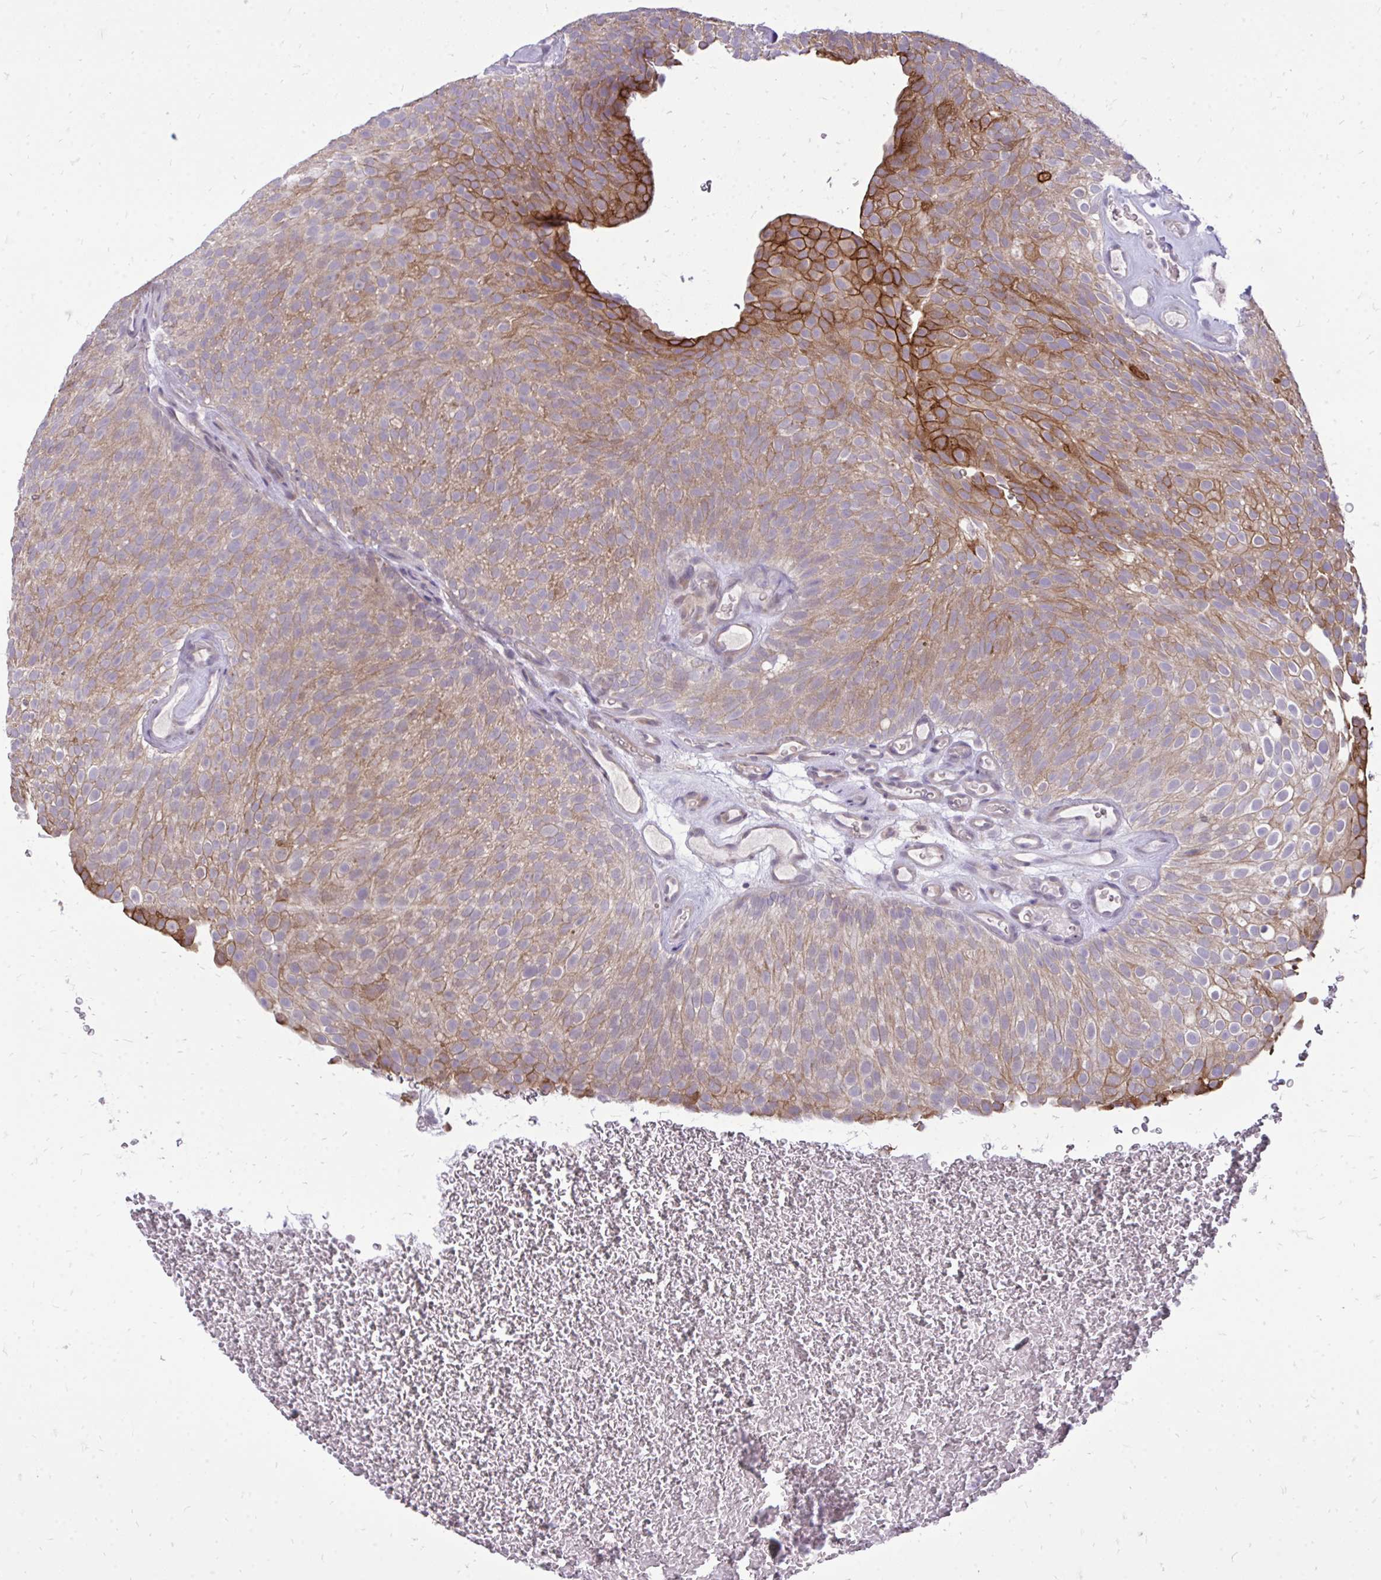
{"staining": {"intensity": "moderate", "quantity": ">75%", "location": "cytoplasmic/membranous"}, "tissue": "urothelial cancer", "cell_type": "Tumor cells", "image_type": "cancer", "snomed": [{"axis": "morphology", "description": "Urothelial carcinoma, Low grade"}, {"axis": "topography", "description": "Urinary bladder"}], "caption": "Urothelial cancer was stained to show a protein in brown. There is medium levels of moderate cytoplasmic/membranous staining in about >75% of tumor cells.", "gene": "SPTBN2", "patient": {"sex": "male", "age": 78}}